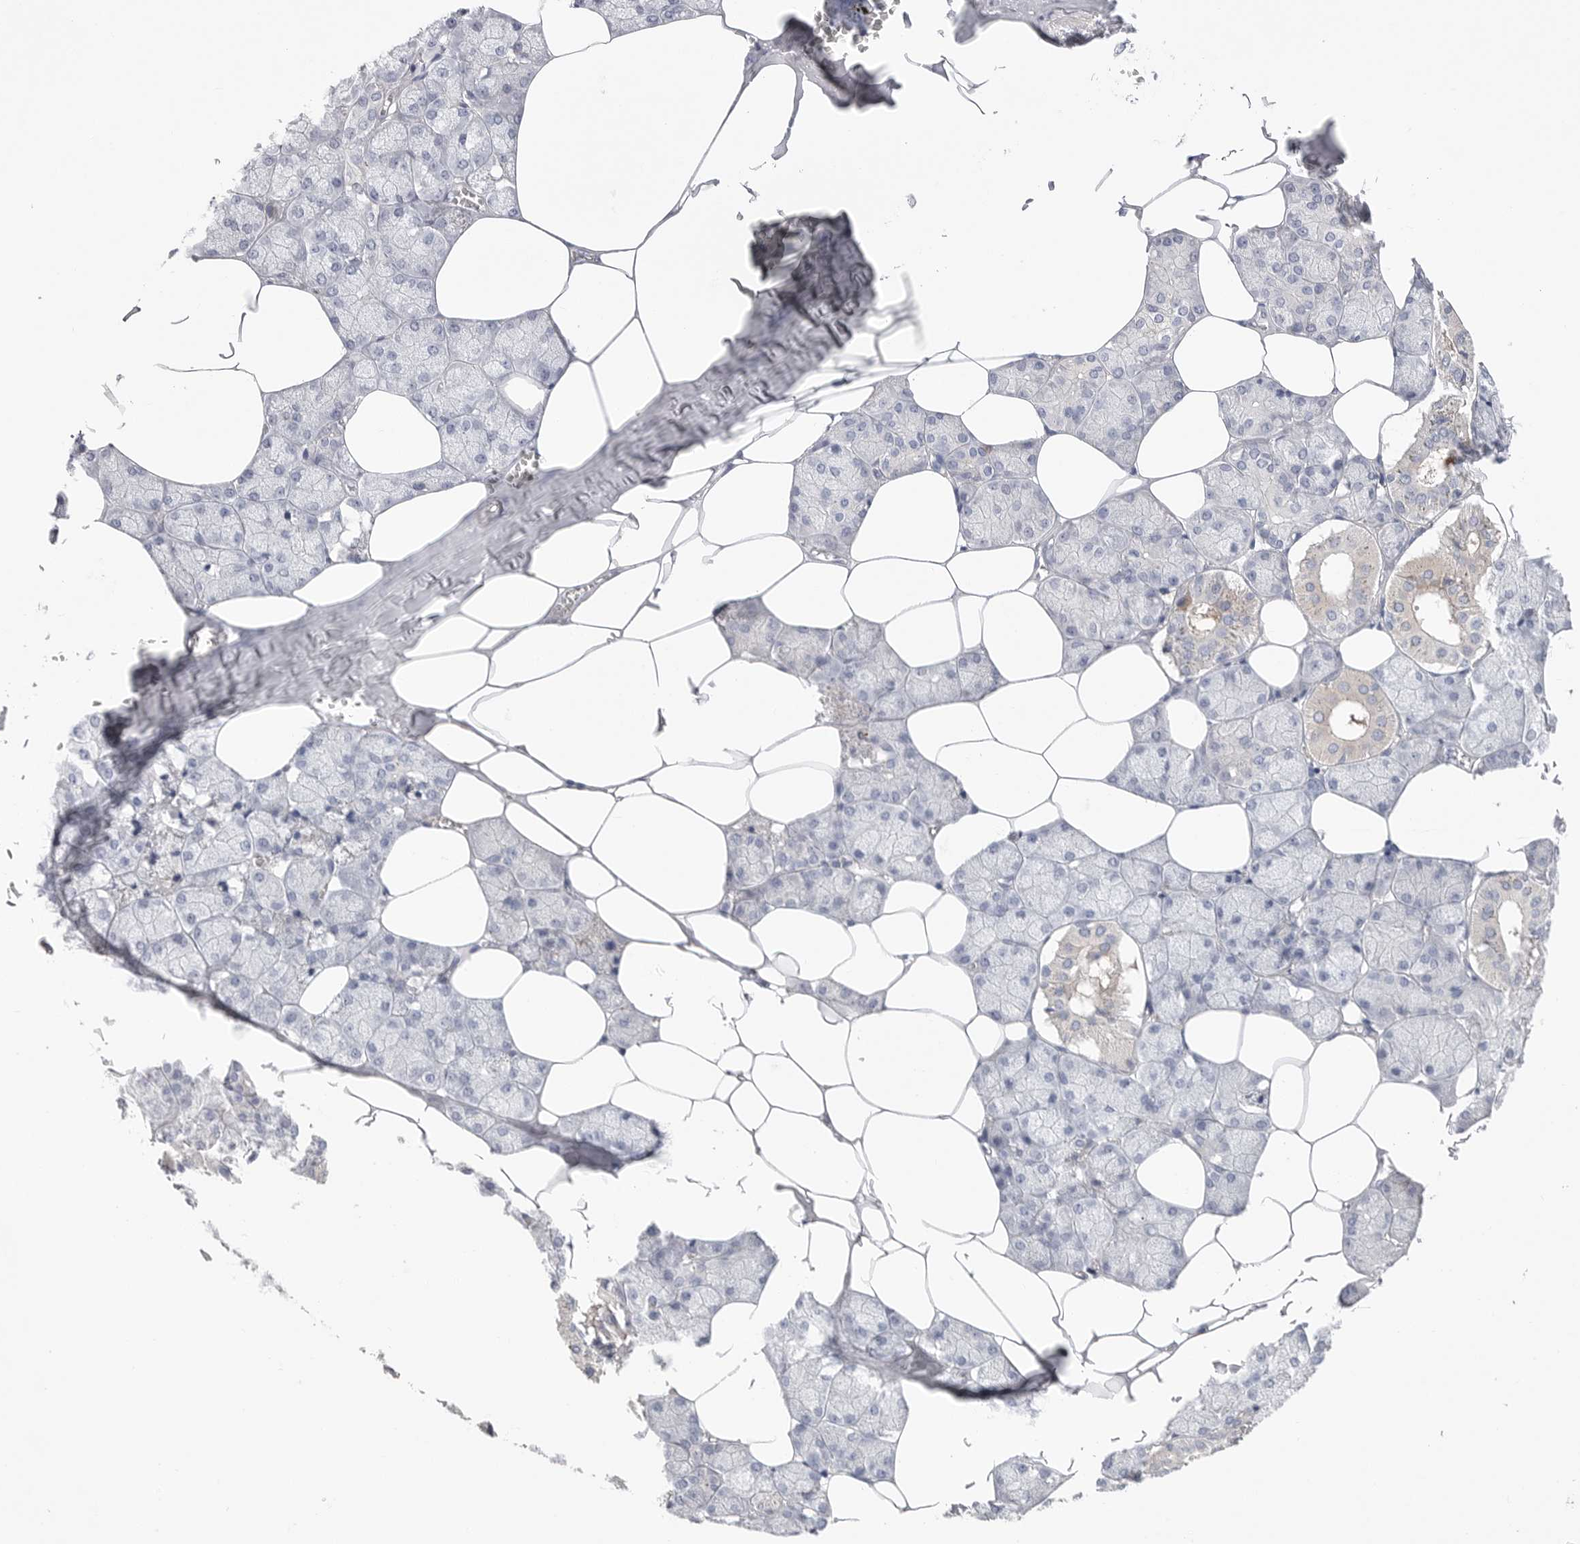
{"staining": {"intensity": "weak", "quantity": "<25%", "location": "cytoplasmic/membranous"}, "tissue": "salivary gland", "cell_type": "Glandular cells", "image_type": "normal", "snomed": [{"axis": "morphology", "description": "Normal tissue, NOS"}, {"axis": "topography", "description": "Salivary gland"}], "caption": "The image reveals no staining of glandular cells in benign salivary gland.", "gene": "CAMK2B", "patient": {"sex": "male", "age": 62}}